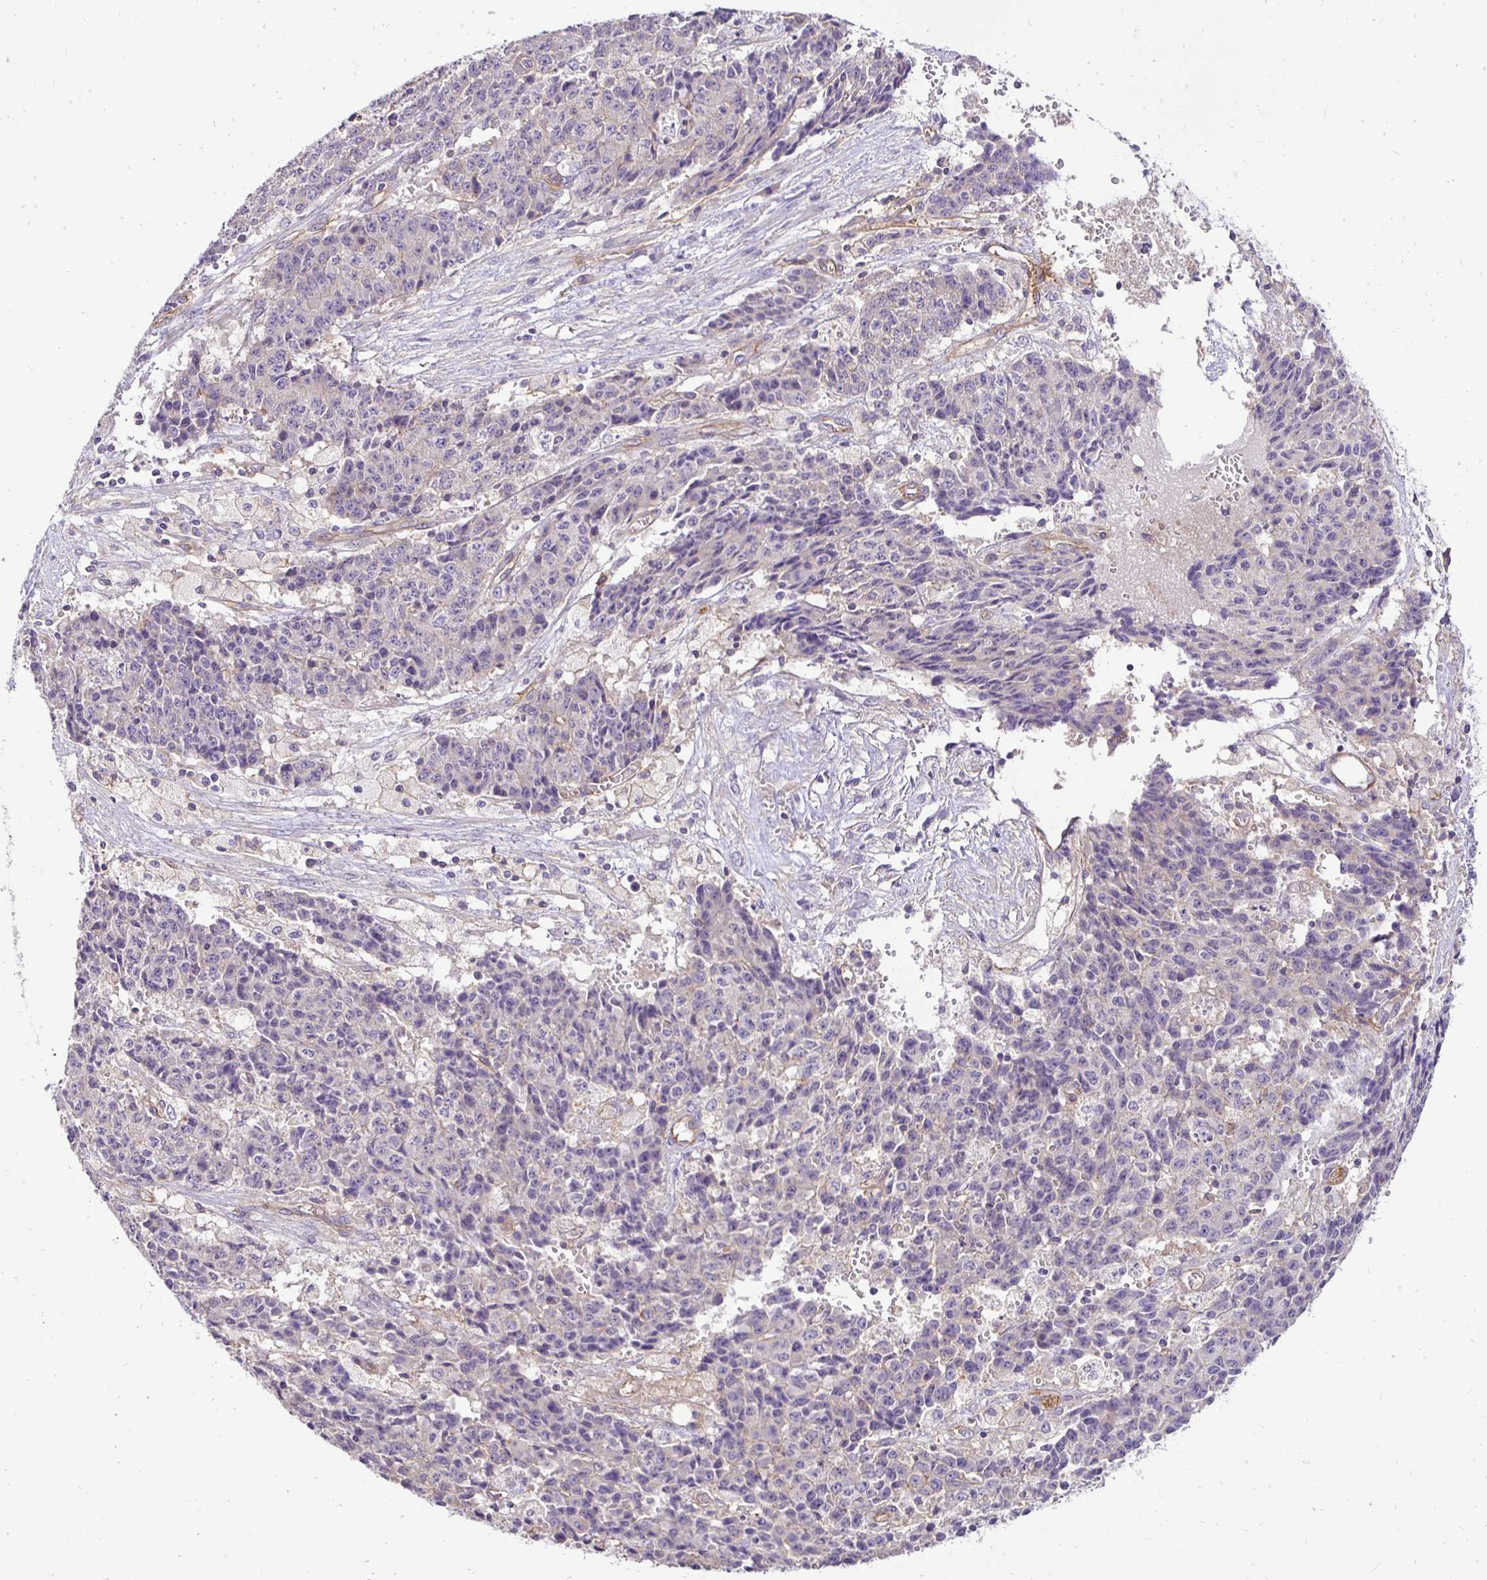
{"staining": {"intensity": "negative", "quantity": "none", "location": "none"}, "tissue": "ovarian cancer", "cell_type": "Tumor cells", "image_type": "cancer", "snomed": [{"axis": "morphology", "description": "Carcinoma, endometroid"}, {"axis": "topography", "description": "Ovary"}], "caption": "Immunohistochemical staining of endometroid carcinoma (ovarian) shows no significant positivity in tumor cells.", "gene": "SLC9A1", "patient": {"sex": "female", "age": 42}}